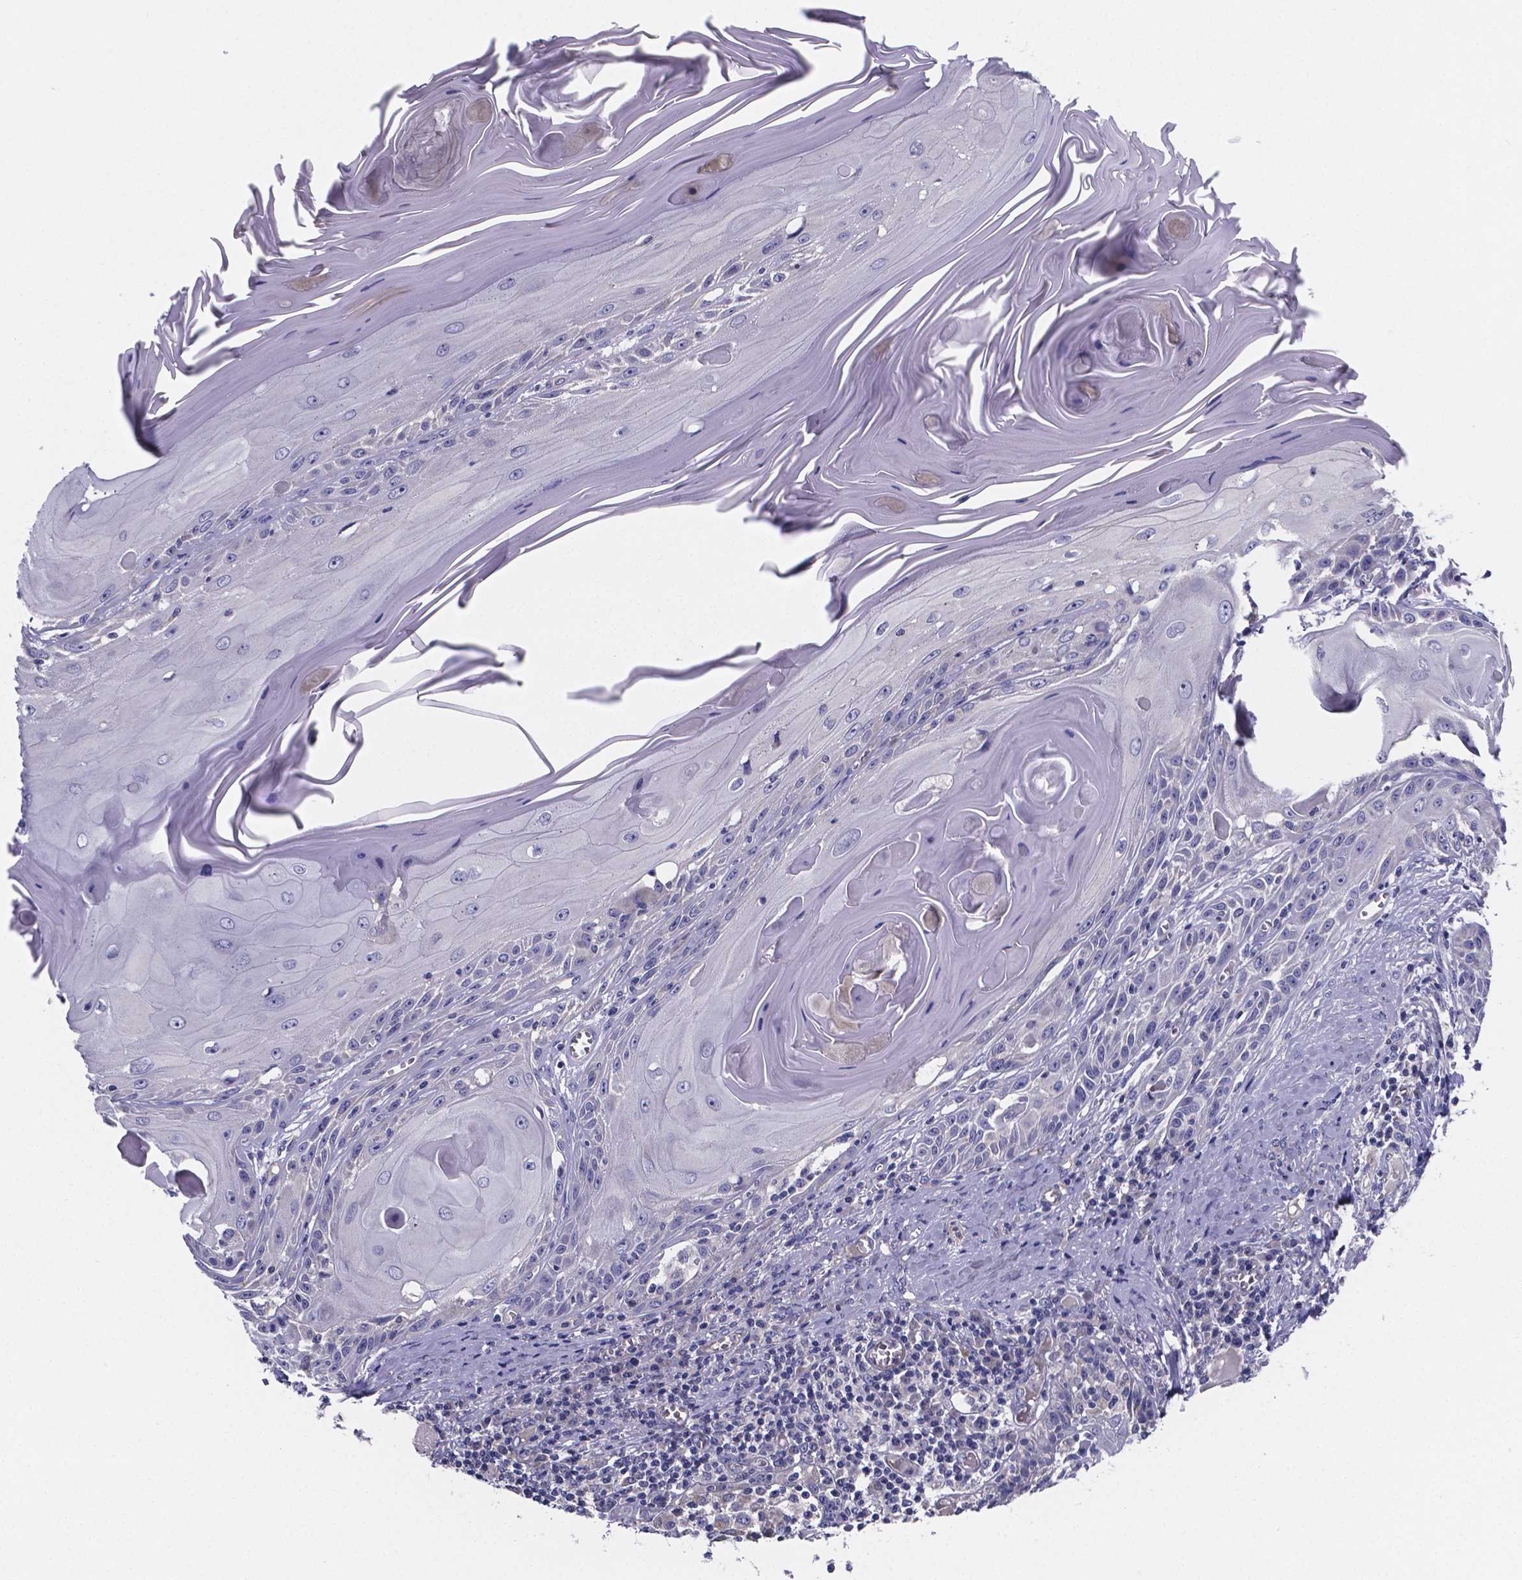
{"staining": {"intensity": "negative", "quantity": "none", "location": "none"}, "tissue": "skin cancer", "cell_type": "Tumor cells", "image_type": "cancer", "snomed": [{"axis": "morphology", "description": "Squamous cell carcinoma, NOS"}, {"axis": "topography", "description": "Skin"}, {"axis": "topography", "description": "Vulva"}], "caption": "This is an immunohistochemistry (IHC) image of skin cancer (squamous cell carcinoma). There is no positivity in tumor cells.", "gene": "SFRP4", "patient": {"sex": "female", "age": 85}}